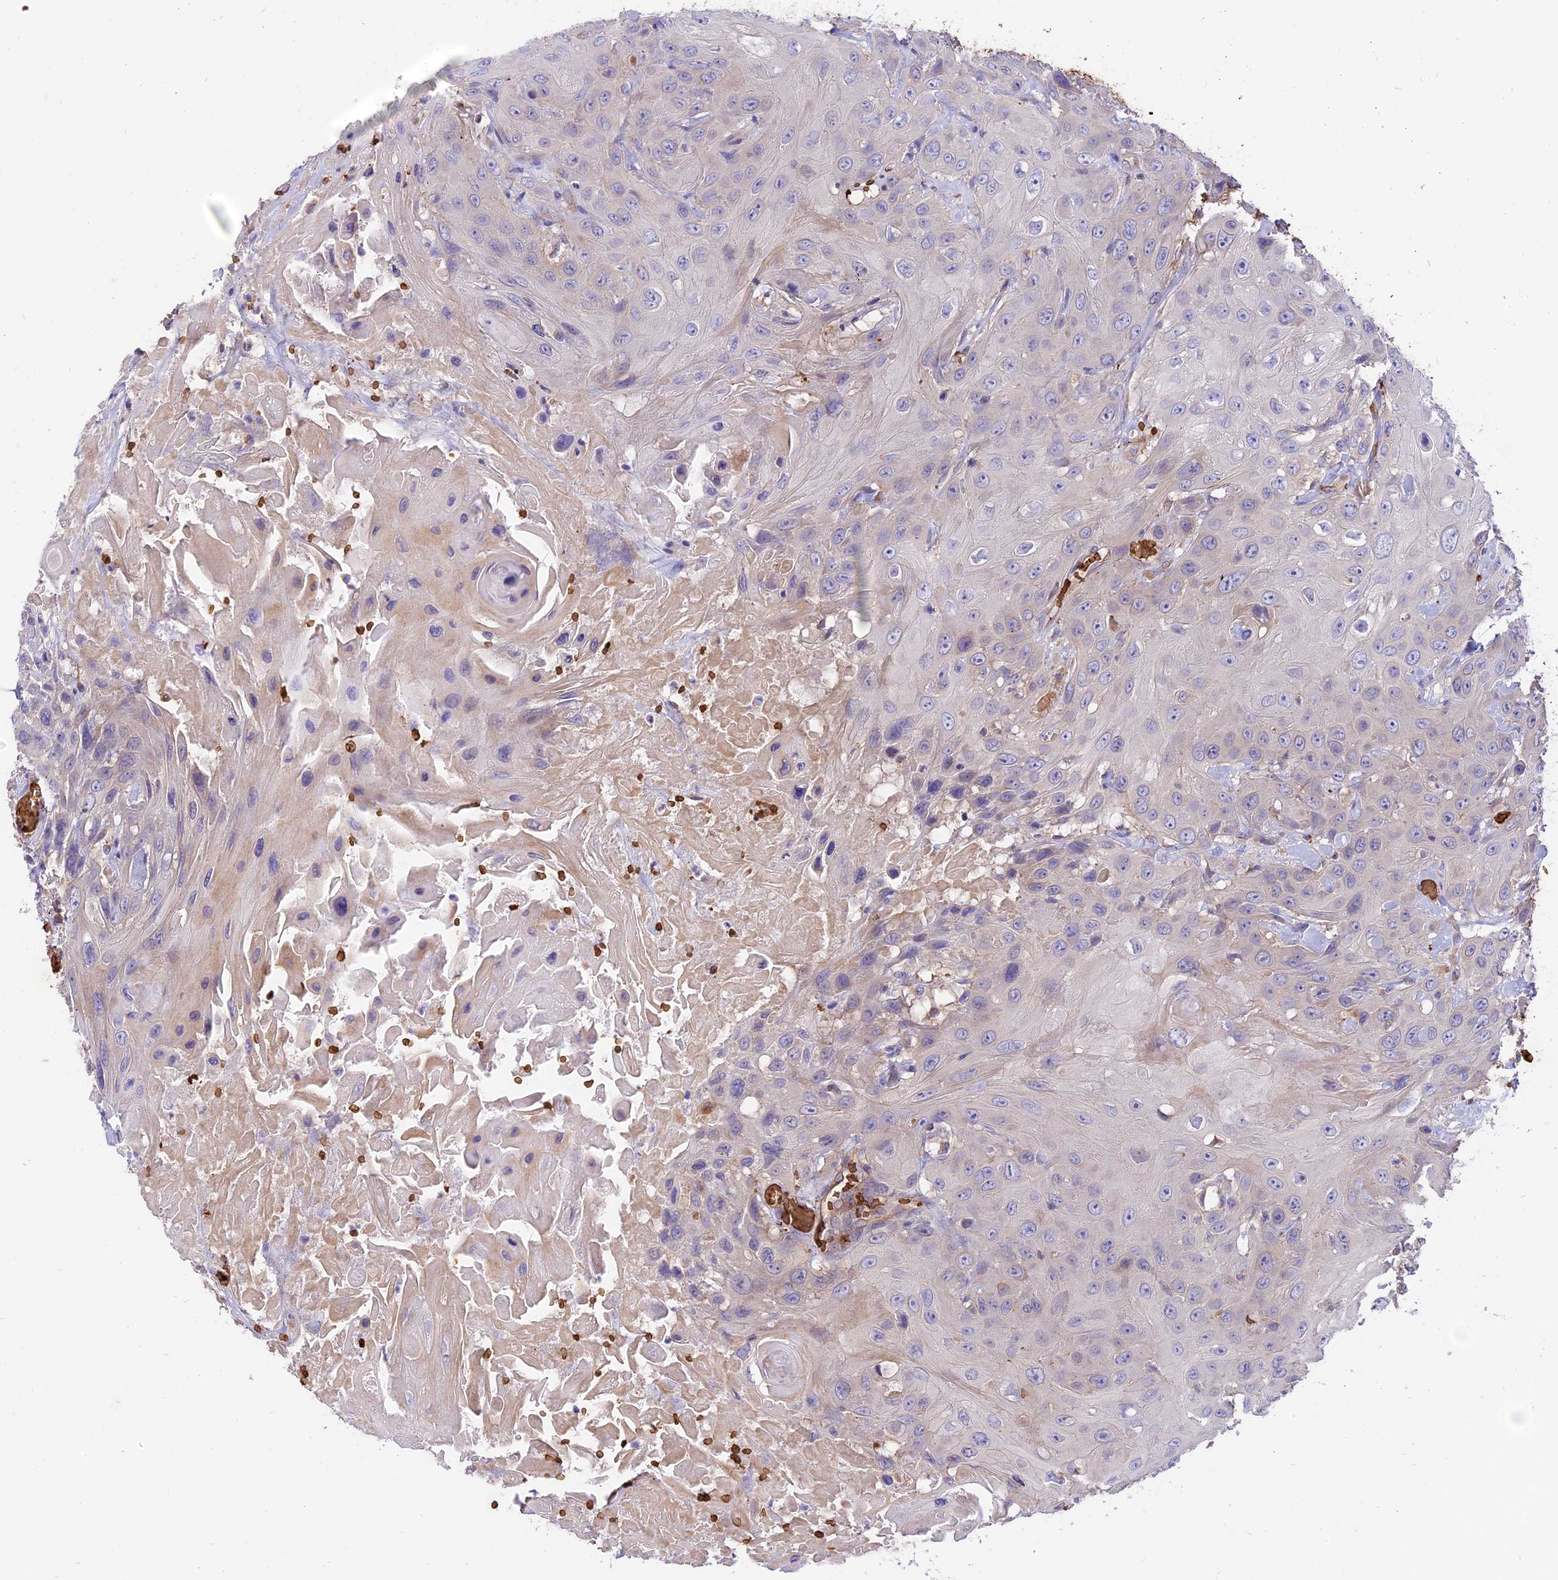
{"staining": {"intensity": "weak", "quantity": "<25%", "location": "cytoplasmic/membranous"}, "tissue": "head and neck cancer", "cell_type": "Tumor cells", "image_type": "cancer", "snomed": [{"axis": "morphology", "description": "Squamous cell carcinoma, NOS"}, {"axis": "topography", "description": "Head-Neck"}], "caption": "High magnification brightfield microscopy of head and neck cancer (squamous cell carcinoma) stained with DAB (brown) and counterstained with hematoxylin (blue): tumor cells show no significant expression.", "gene": "TTC4", "patient": {"sex": "male", "age": 81}}